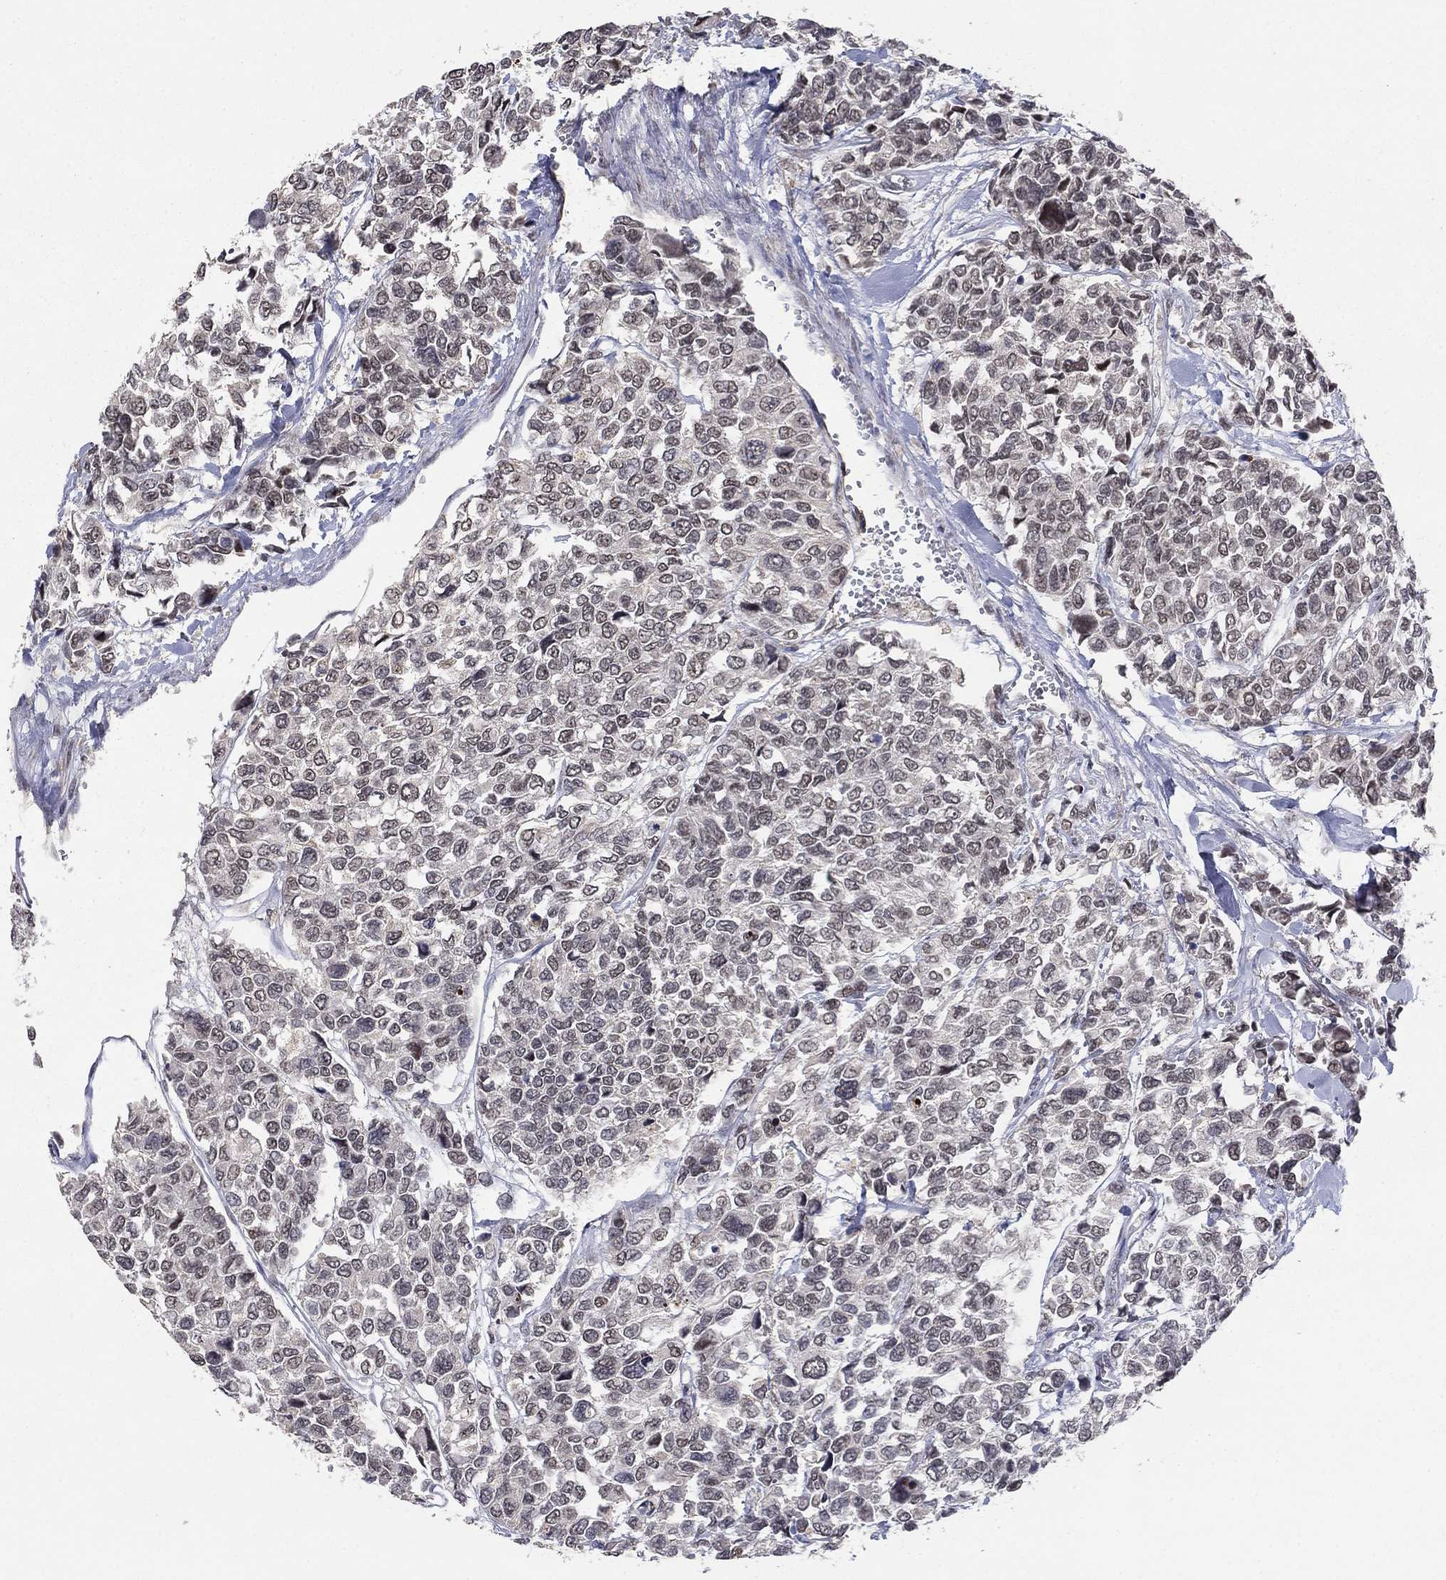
{"staining": {"intensity": "negative", "quantity": "none", "location": "none"}, "tissue": "urothelial cancer", "cell_type": "Tumor cells", "image_type": "cancer", "snomed": [{"axis": "morphology", "description": "Urothelial carcinoma, High grade"}, {"axis": "topography", "description": "Urinary bladder"}], "caption": "An IHC micrograph of urothelial cancer is shown. There is no staining in tumor cells of urothelial cancer.", "gene": "GRIA3", "patient": {"sex": "male", "age": 77}}